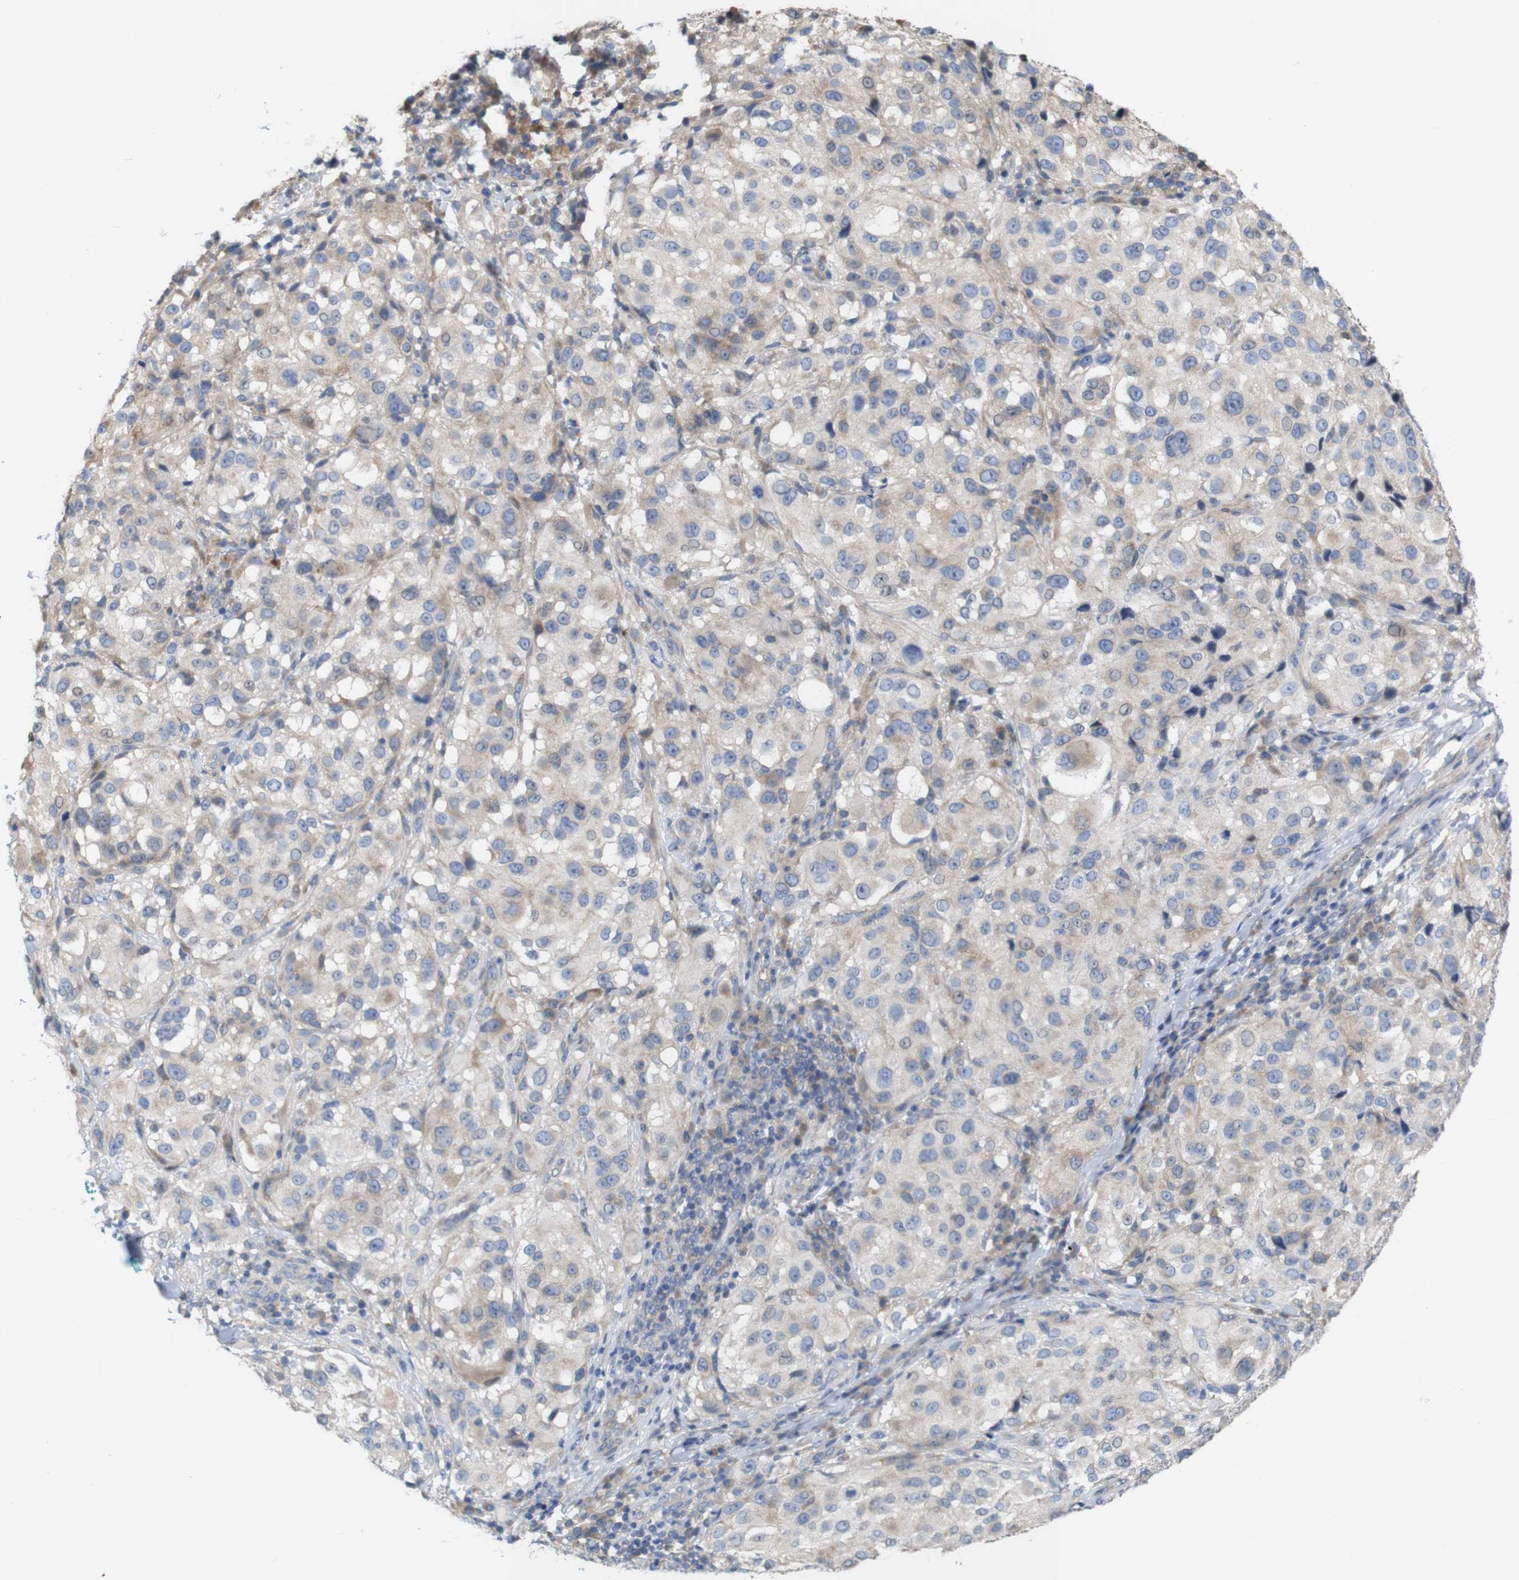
{"staining": {"intensity": "negative", "quantity": "none", "location": "none"}, "tissue": "melanoma", "cell_type": "Tumor cells", "image_type": "cancer", "snomed": [{"axis": "morphology", "description": "Necrosis, NOS"}, {"axis": "morphology", "description": "Malignant melanoma, NOS"}, {"axis": "topography", "description": "Skin"}], "caption": "Immunohistochemical staining of human melanoma exhibits no significant staining in tumor cells.", "gene": "MYEOV", "patient": {"sex": "female", "age": 87}}